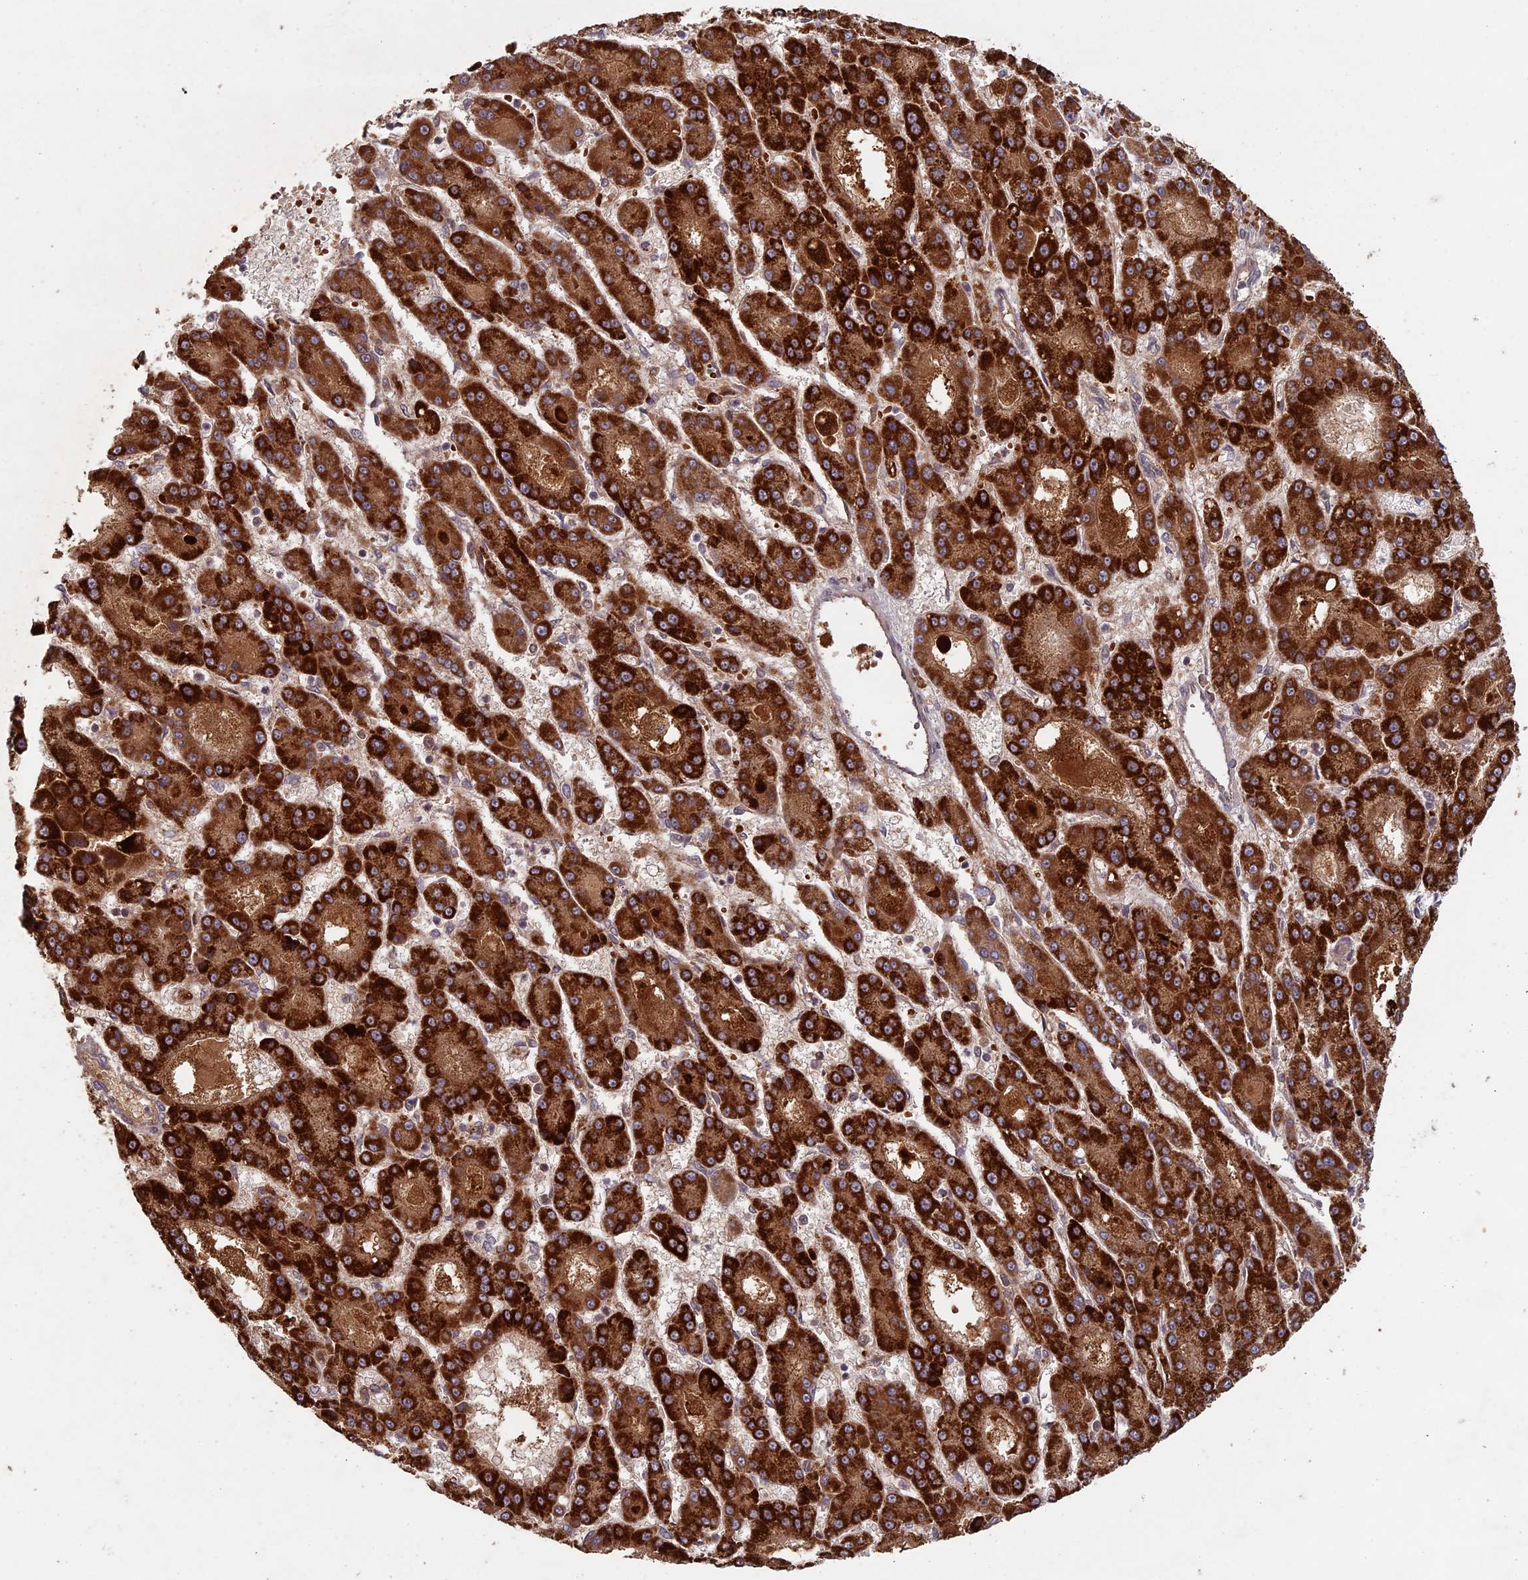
{"staining": {"intensity": "strong", "quantity": ">75%", "location": "cytoplasmic/membranous"}, "tissue": "liver cancer", "cell_type": "Tumor cells", "image_type": "cancer", "snomed": [{"axis": "morphology", "description": "Carcinoma, Hepatocellular, NOS"}, {"axis": "topography", "description": "Liver"}], "caption": "Immunohistochemistry photomicrograph of hepatocellular carcinoma (liver) stained for a protein (brown), which displays high levels of strong cytoplasmic/membranous positivity in approximately >75% of tumor cells.", "gene": "RCCD1", "patient": {"sex": "male", "age": 70}}